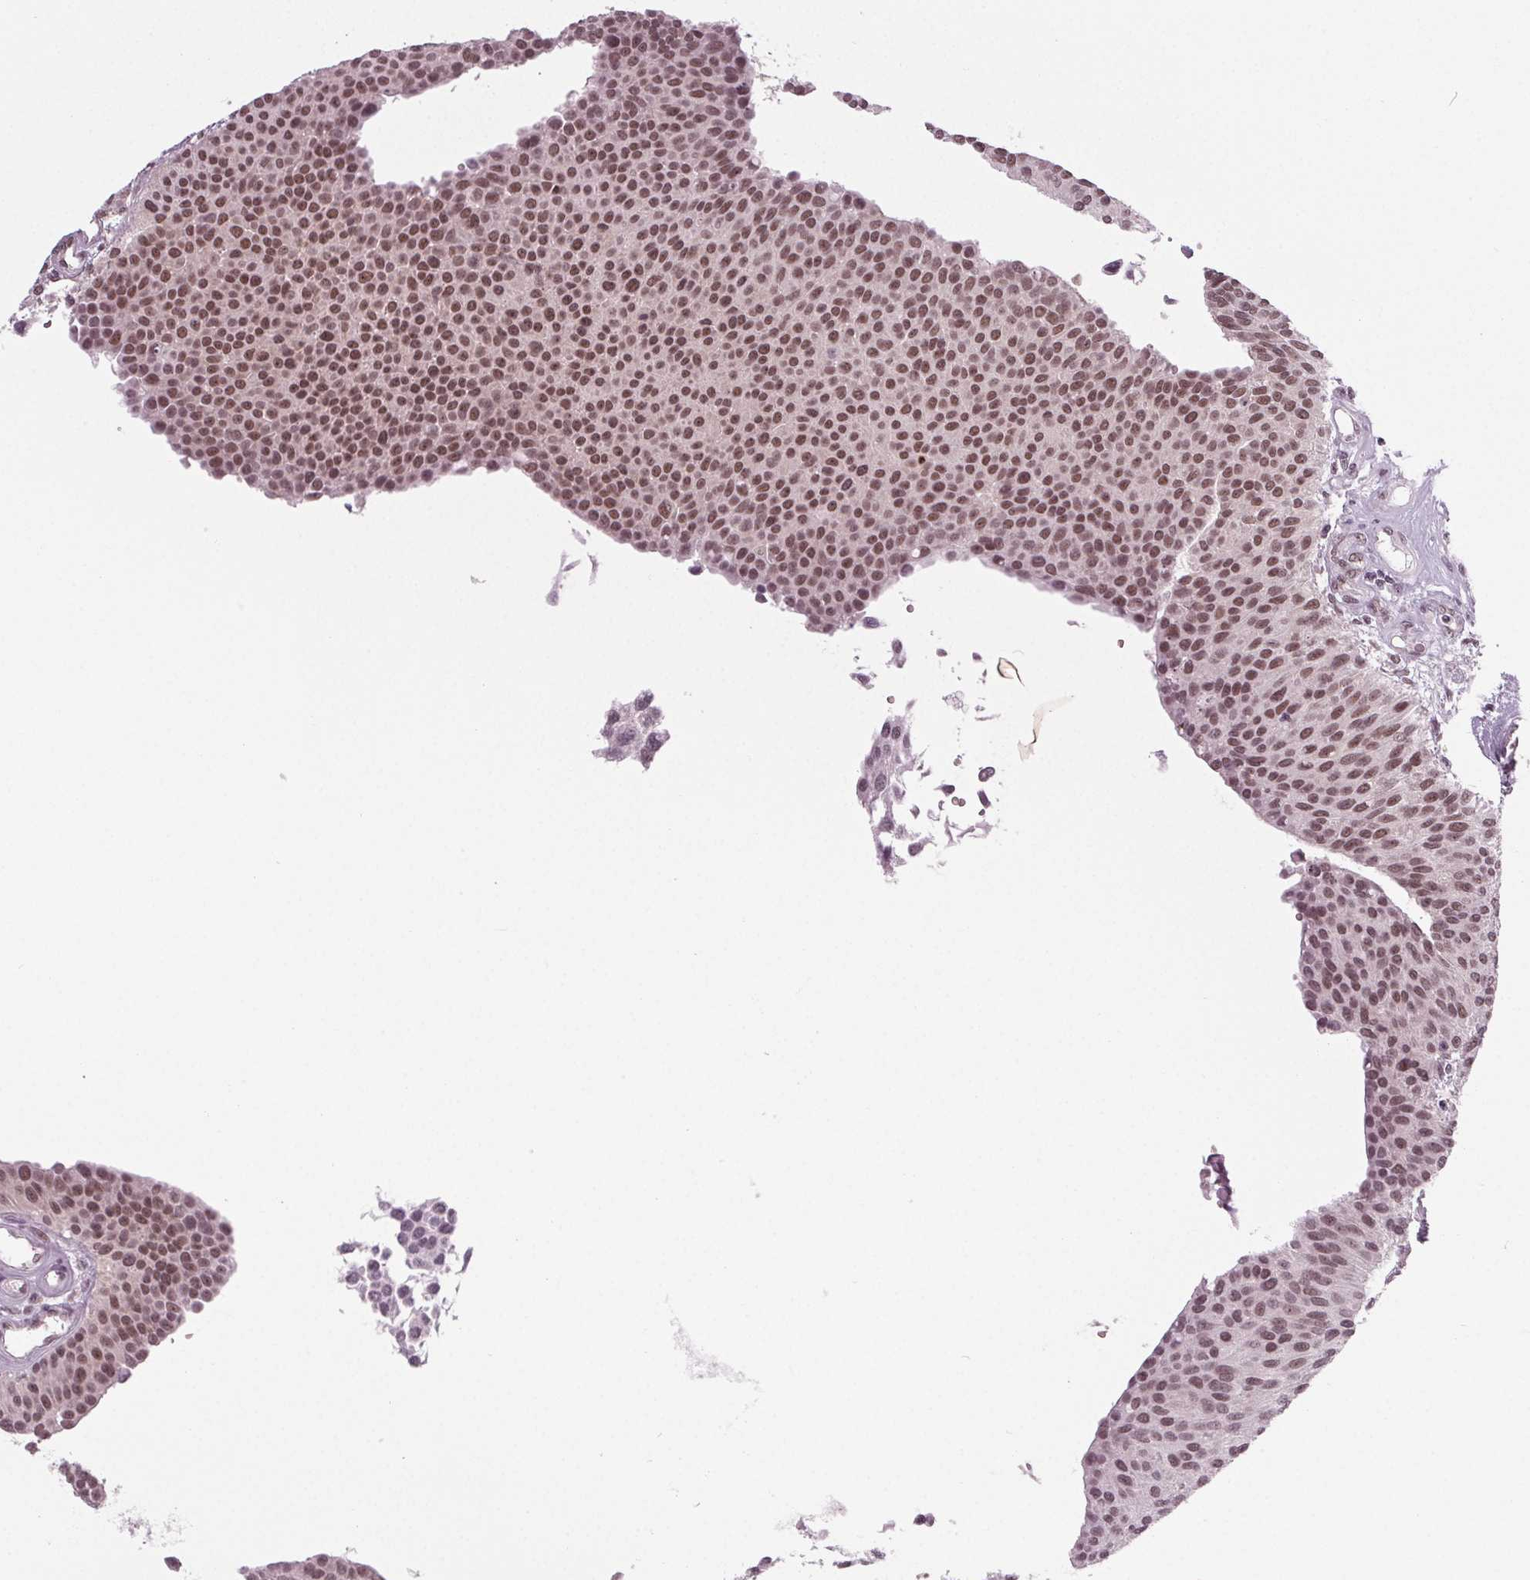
{"staining": {"intensity": "moderate", "quantity": ">75%", "location": "nuclear"}, "tissue": "urothelial cancer", "cell_type": "Tumor cells", "image_type": "cancer", "snomed": [{"axis": "morphology", "description": "Urothelial carcinoma, NOS"}, {"axis": "topography", "description": "Urinary bladder"}], "caption": "Approximately >75% of tumor cells in human transitional cell carcinoma exhibit moderate nuclear protein expression as visualized by brown immunohistochemical staining.", "gene": "DDX41", "patient": {"sex": "male", "age": 55}}